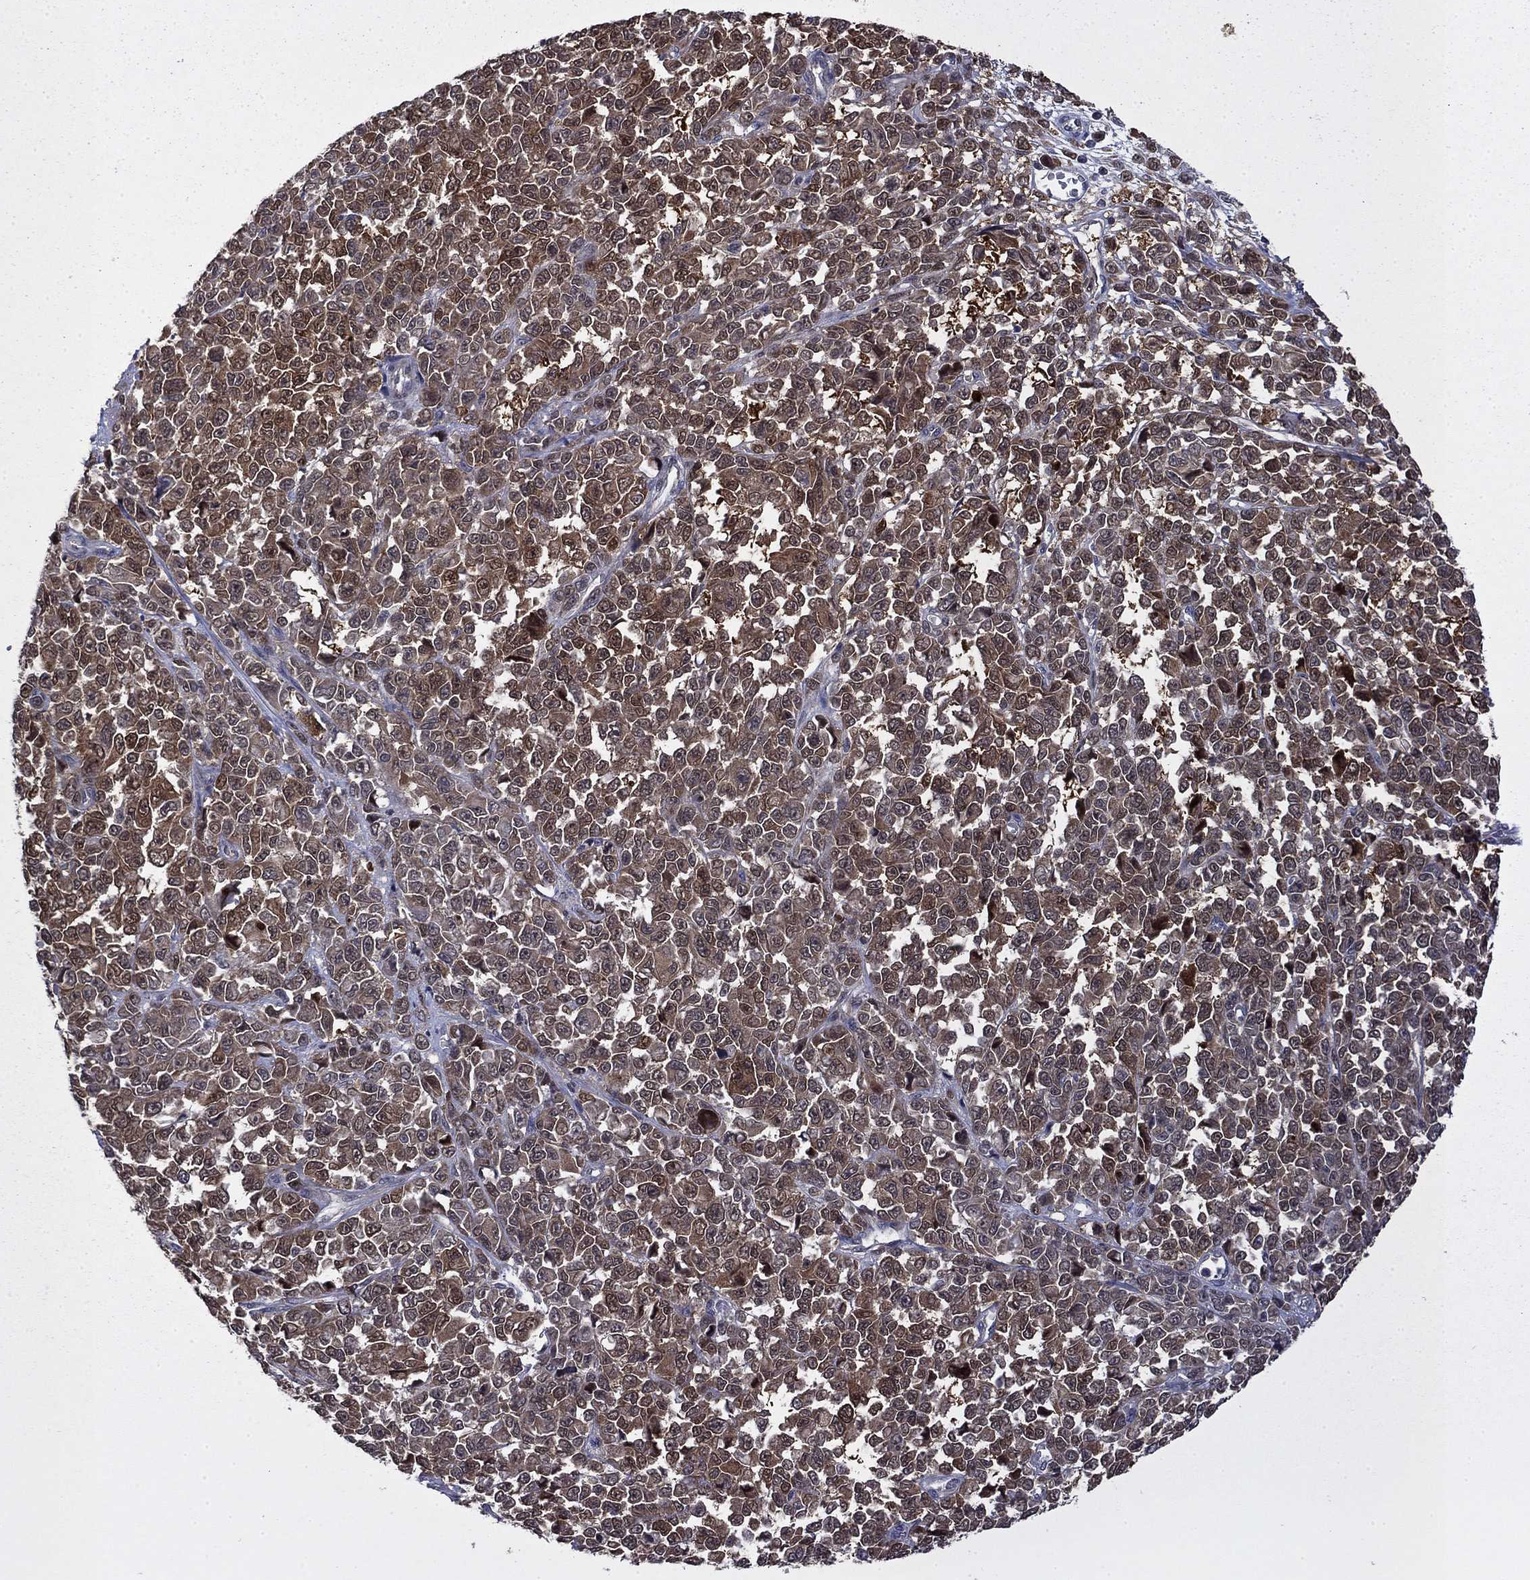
{"staining": {"intensity": "weak", "quantity": ">75%", "location": "cytoplasmic/membranous"}, "tissue": "melanoma", "cell_type": "Tumor cells", "image_type": "cancer", "snomed": [{"axis": "morphology", "description": "Malignant melanoma, NOS"}, {"axis": "topography", "description": "Skin"}], "caption": "Immunohistochemical staining of melanoma reveals low levels of weak cytoplasmic/membranous protein staining in about >75% of tumor cells.", "gene": "TPMT", "patient": {"sex": "female", "age": 95}}